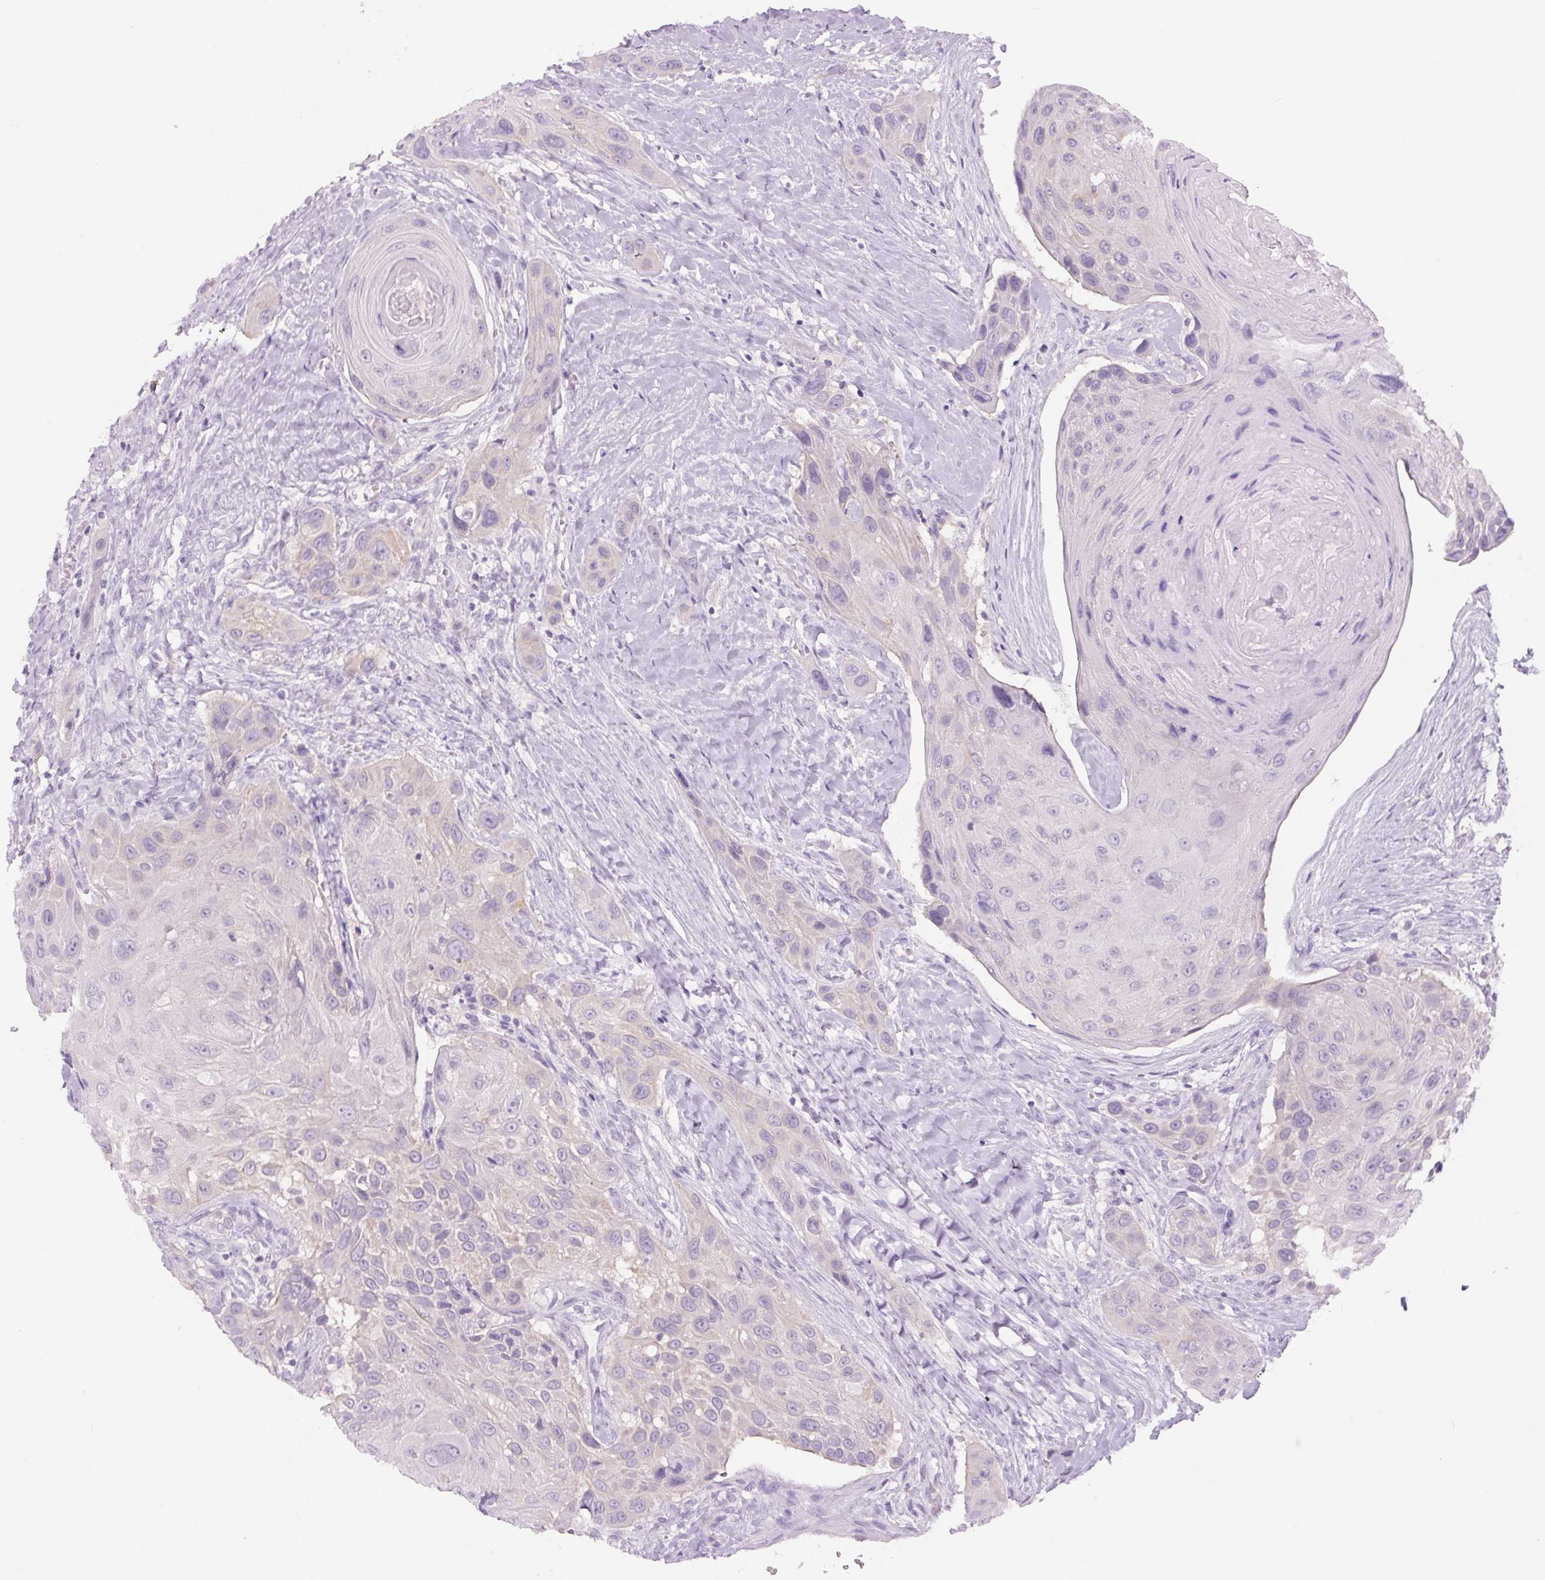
{"staining": {"intensity": "weak", "quantity": "<25%", "location": "cytoplasmic/membranous"}, "tissue": "head and neck cancer", "cell_type": "Tumor cells", "image_type": "cancer", "snomed": [{"axis": "morphology", "description": "Squamous cell carcinoma, NOS"}, {"axis": "topography", "description": "Head-Neck"}], "caption": "Immunohistochemical staining of human head and neck cancer (squamous cell carcinoma) displays no significant positivity in tumor cells.", "gene": "COL9A2", "patient": {"sex": "male", "age": 81}}